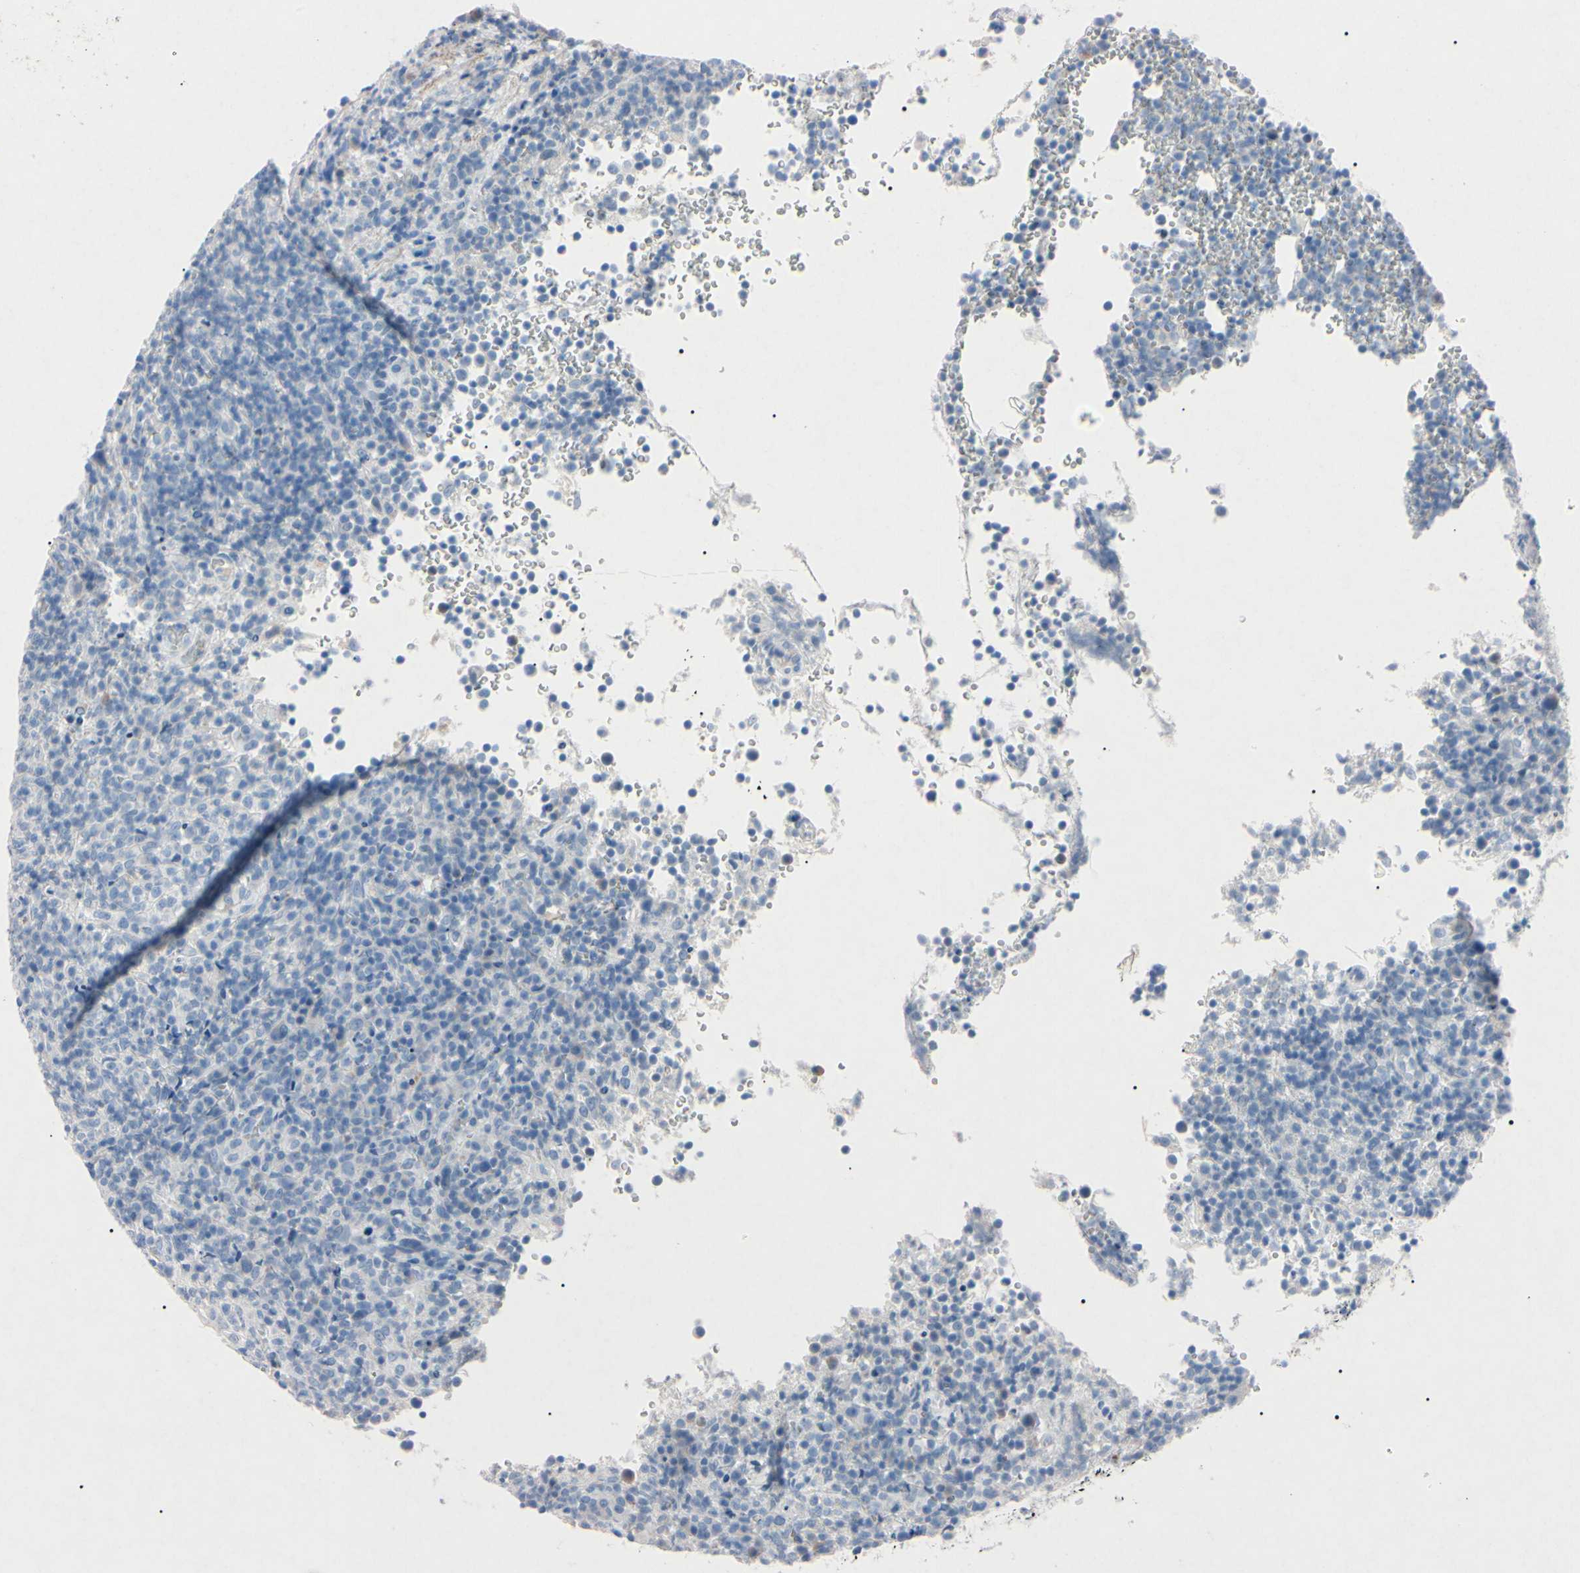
{"staining": {"intensity": "negative", "quantity": "none", "location": "none"}, "tissue": "lymphoma", "cell_type": "Tumor cells", "image_type": "cancer", "snomed": [{"axis": "morphology", "description": "Malignant lymphoma, non-Hodgkin's type, High grade"}, {"axis": "topography", "description": "Lymph node"}], "caption": "This histopathology image is of malignant lymphoma, non-Hodgkin's type (high-grade) stained with IHC to label a protein in brown with the nuclei are counter-stained blue. There is no staining in tumor cells.", "gene": "ELN", "patient": {"sex": "female", "age": 76}}